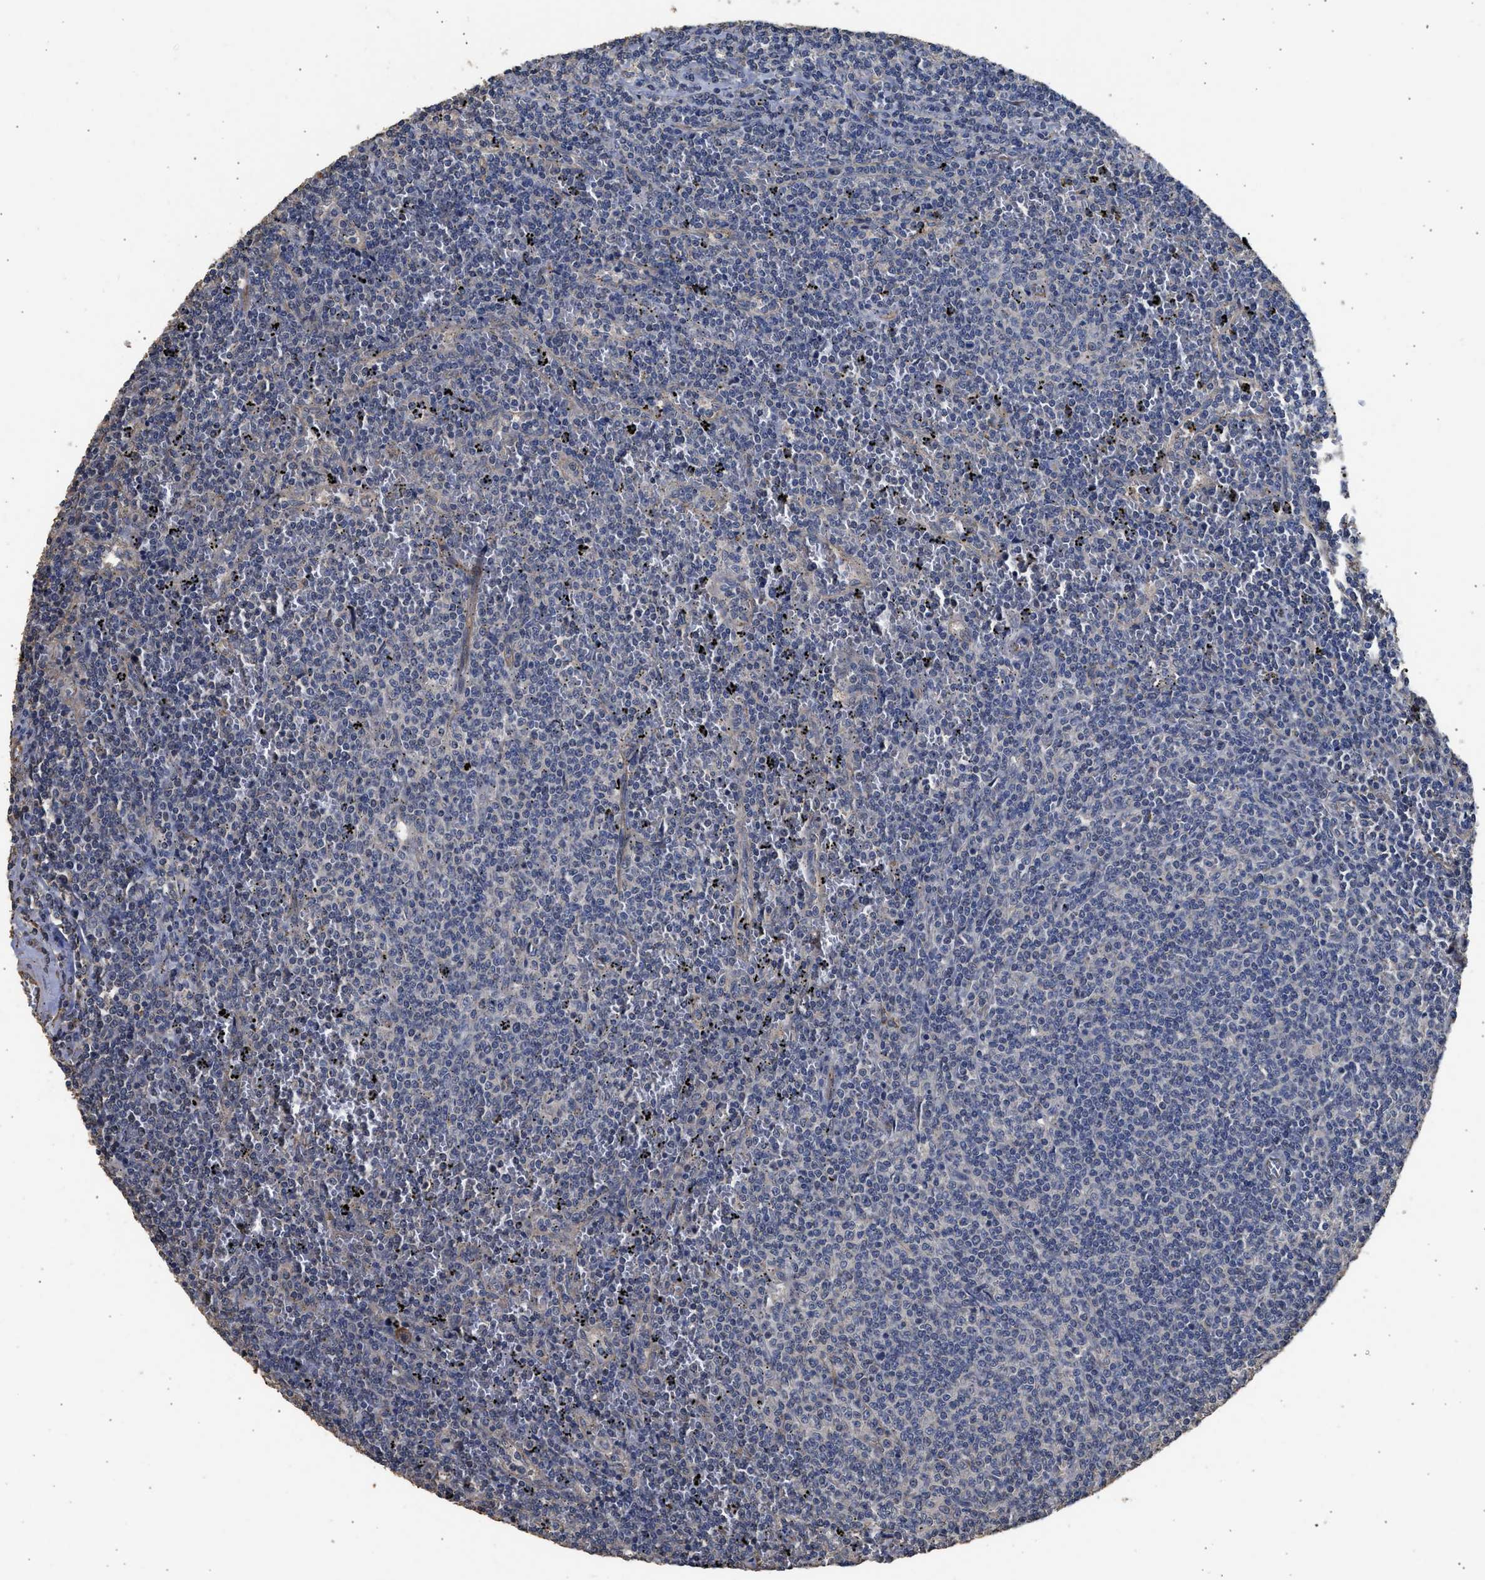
{"staining": {"intensity": "negative", "quantity": "none", "location": "none"}, "tissue": "lymphoma", "cell_type": "Tumor cells", "image_type": "cancer", "snomed": [{"axis": "morphology", "description": "Malignant lymphoma, non-Hodgkin's type, Low grade"}, {"axis": "topography", "description": "Spleen"}], "caption": "The micrograph demonstrates no significant positivity in tumor cells of malignant lymphoma, non-Hodgkin's type (low-grade).", "gene": "SPINT2", "patient": {"sex": "female", "age": 50}}